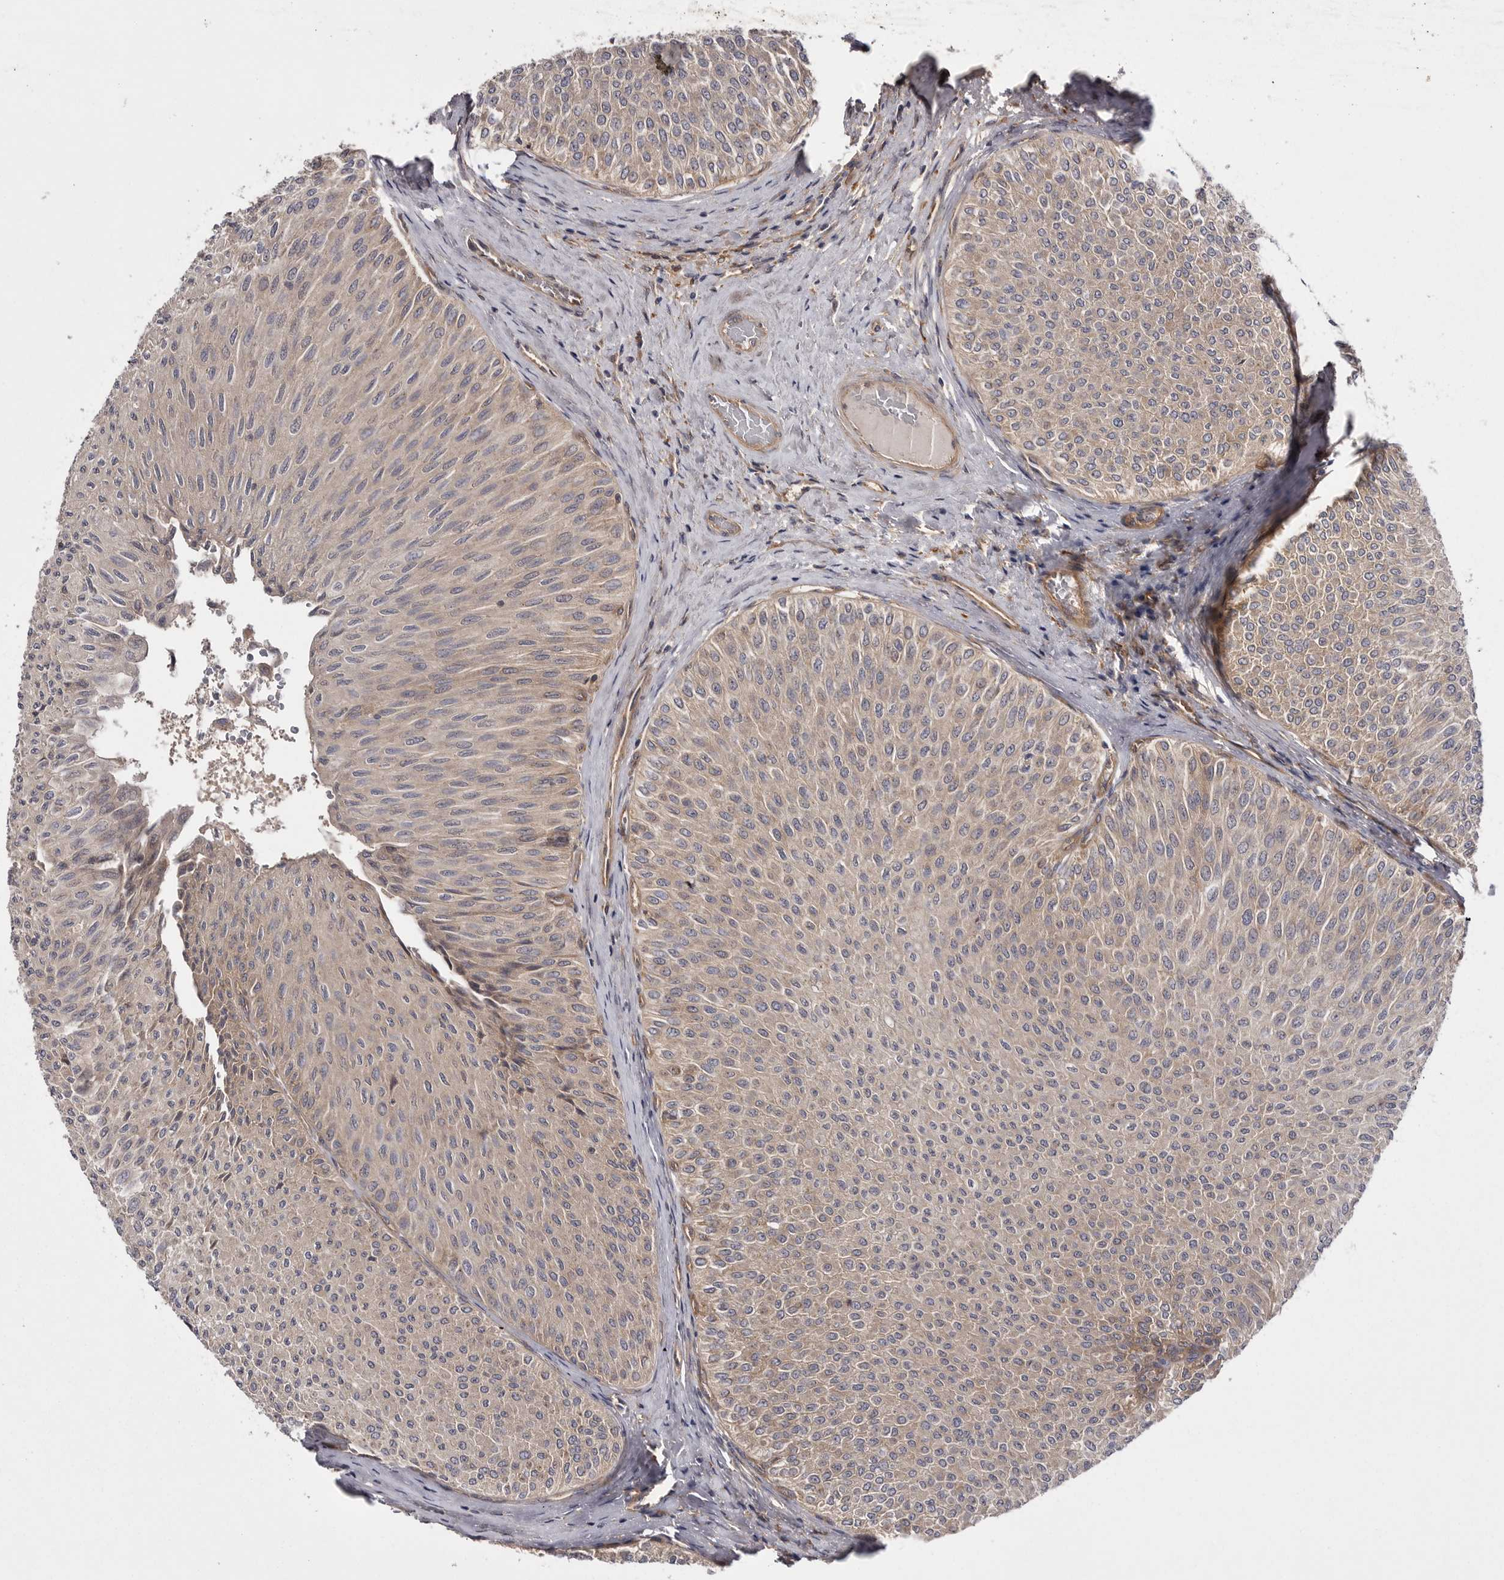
{"staining": {"intensity": "weak", "quantity": "<25%", "location": "cytoplasmic/membranous"}, "tissue": "urothelial cancer", "cell_type": "Tumor cells", "image_type": "cancer", "snomed": [{"axis": "morphology", "description": "Urothelial carcinoma, Low grade"}, {"axis": "topography", "description": "Urinary bladder"}], "caption": "This is an IHC photomicrograph of human urothelial carcinoma (low-grade). There is no positivity in tumor cells.", "gene": "OSBPL9", "patient": {"sex": "male", "age": 78}}